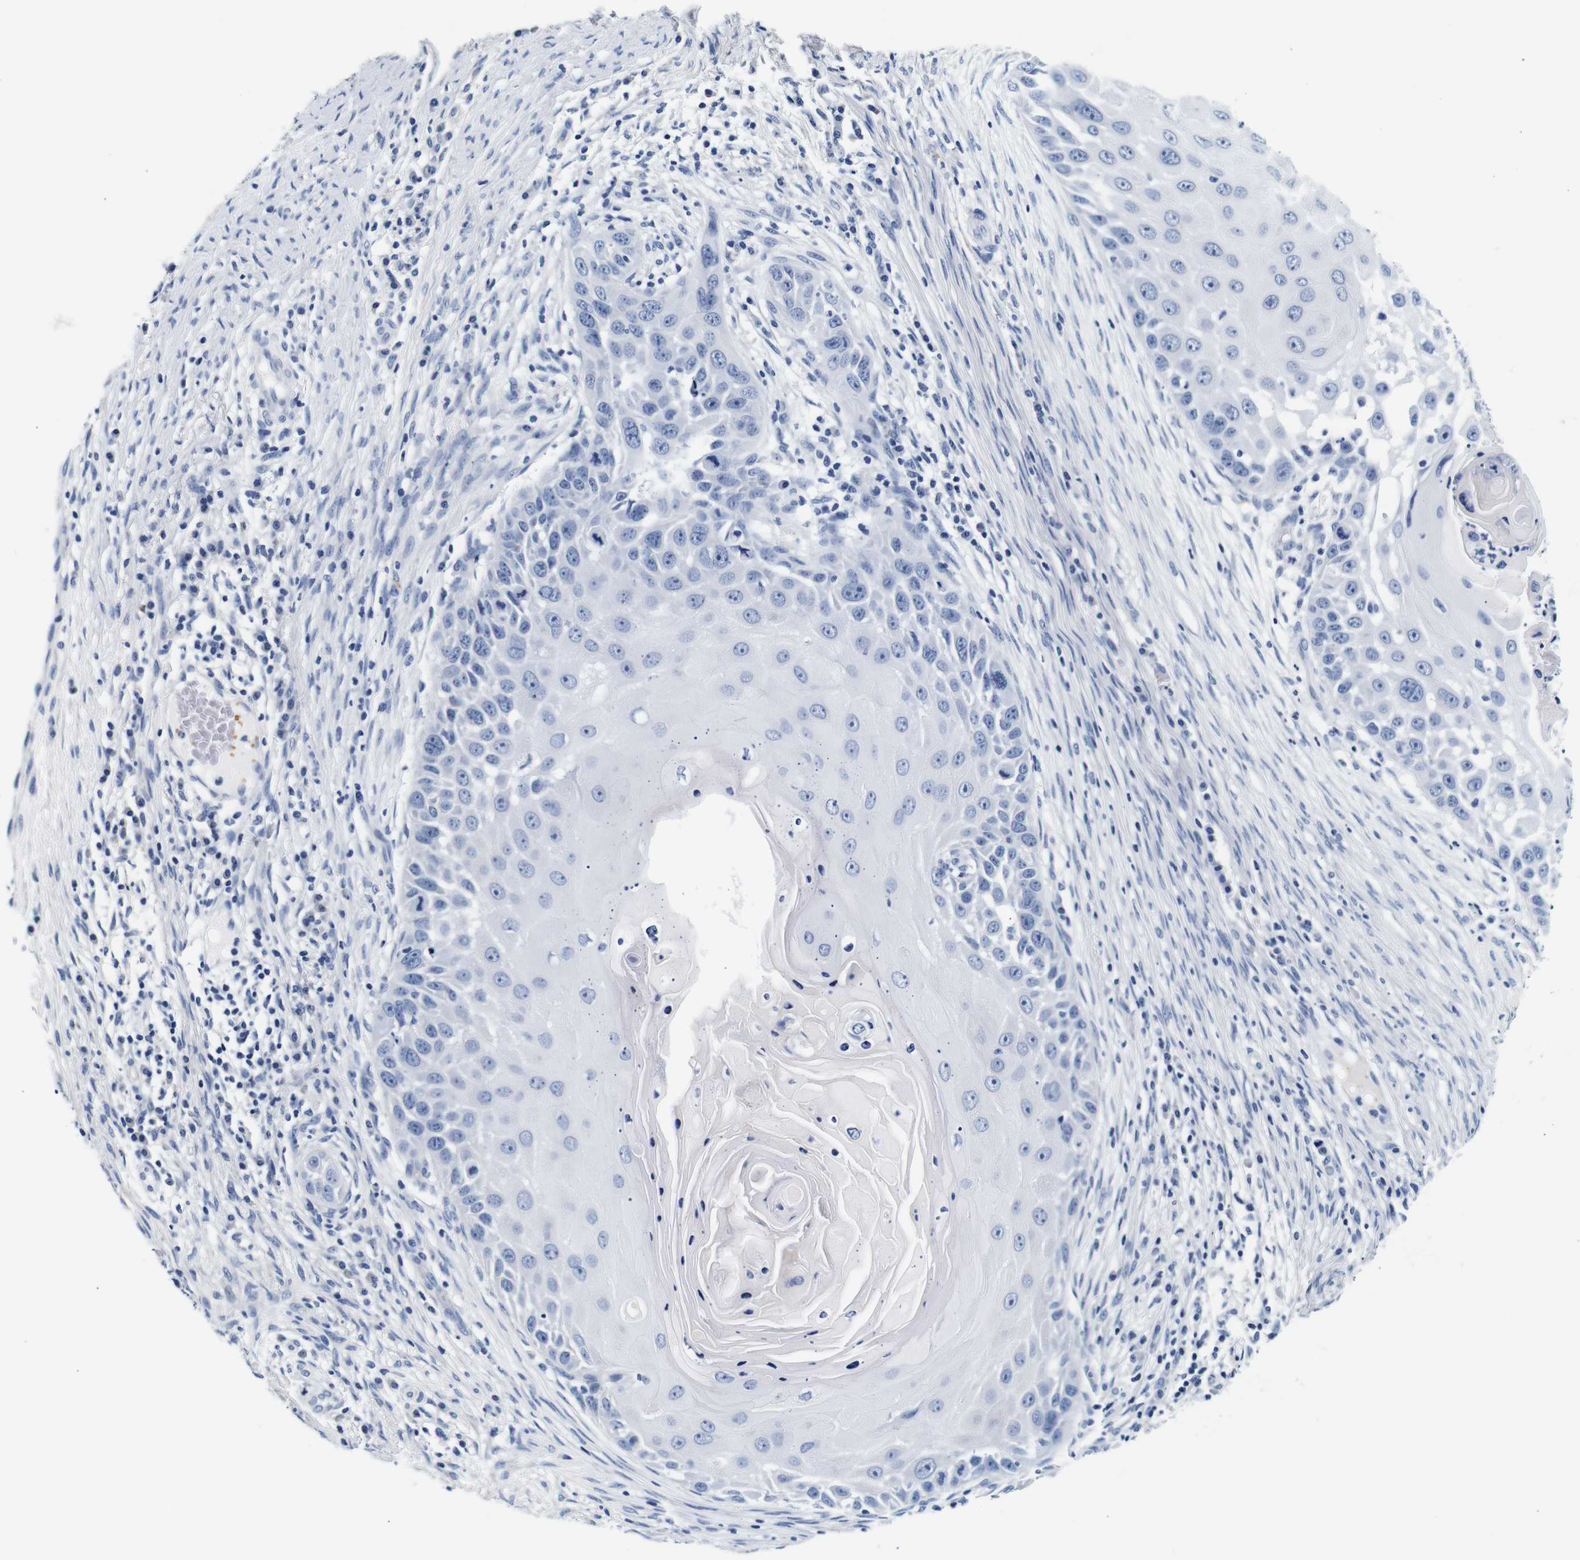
{"staining": {"intensity": "negative", "quantity": "none", "location": "none"}, "tissue": "skin cancer", "cell_type": "Tumor cells", "image_type": "cancer", "snomed": [{"axis": "morphology", "description": "Squamous cell carcinoma, NOS"}, {"axis": "topography", "description": "Skin"}], "caption": "Immunohistochemistry of human skin squamous cell carcinoma reveals no expression in tumor cells. (DAB immunohistochemistry (IHC) with hematoxylin counter stain).", "gene": "GP1BA", "patient": {"sex": "female", "age": 44}}